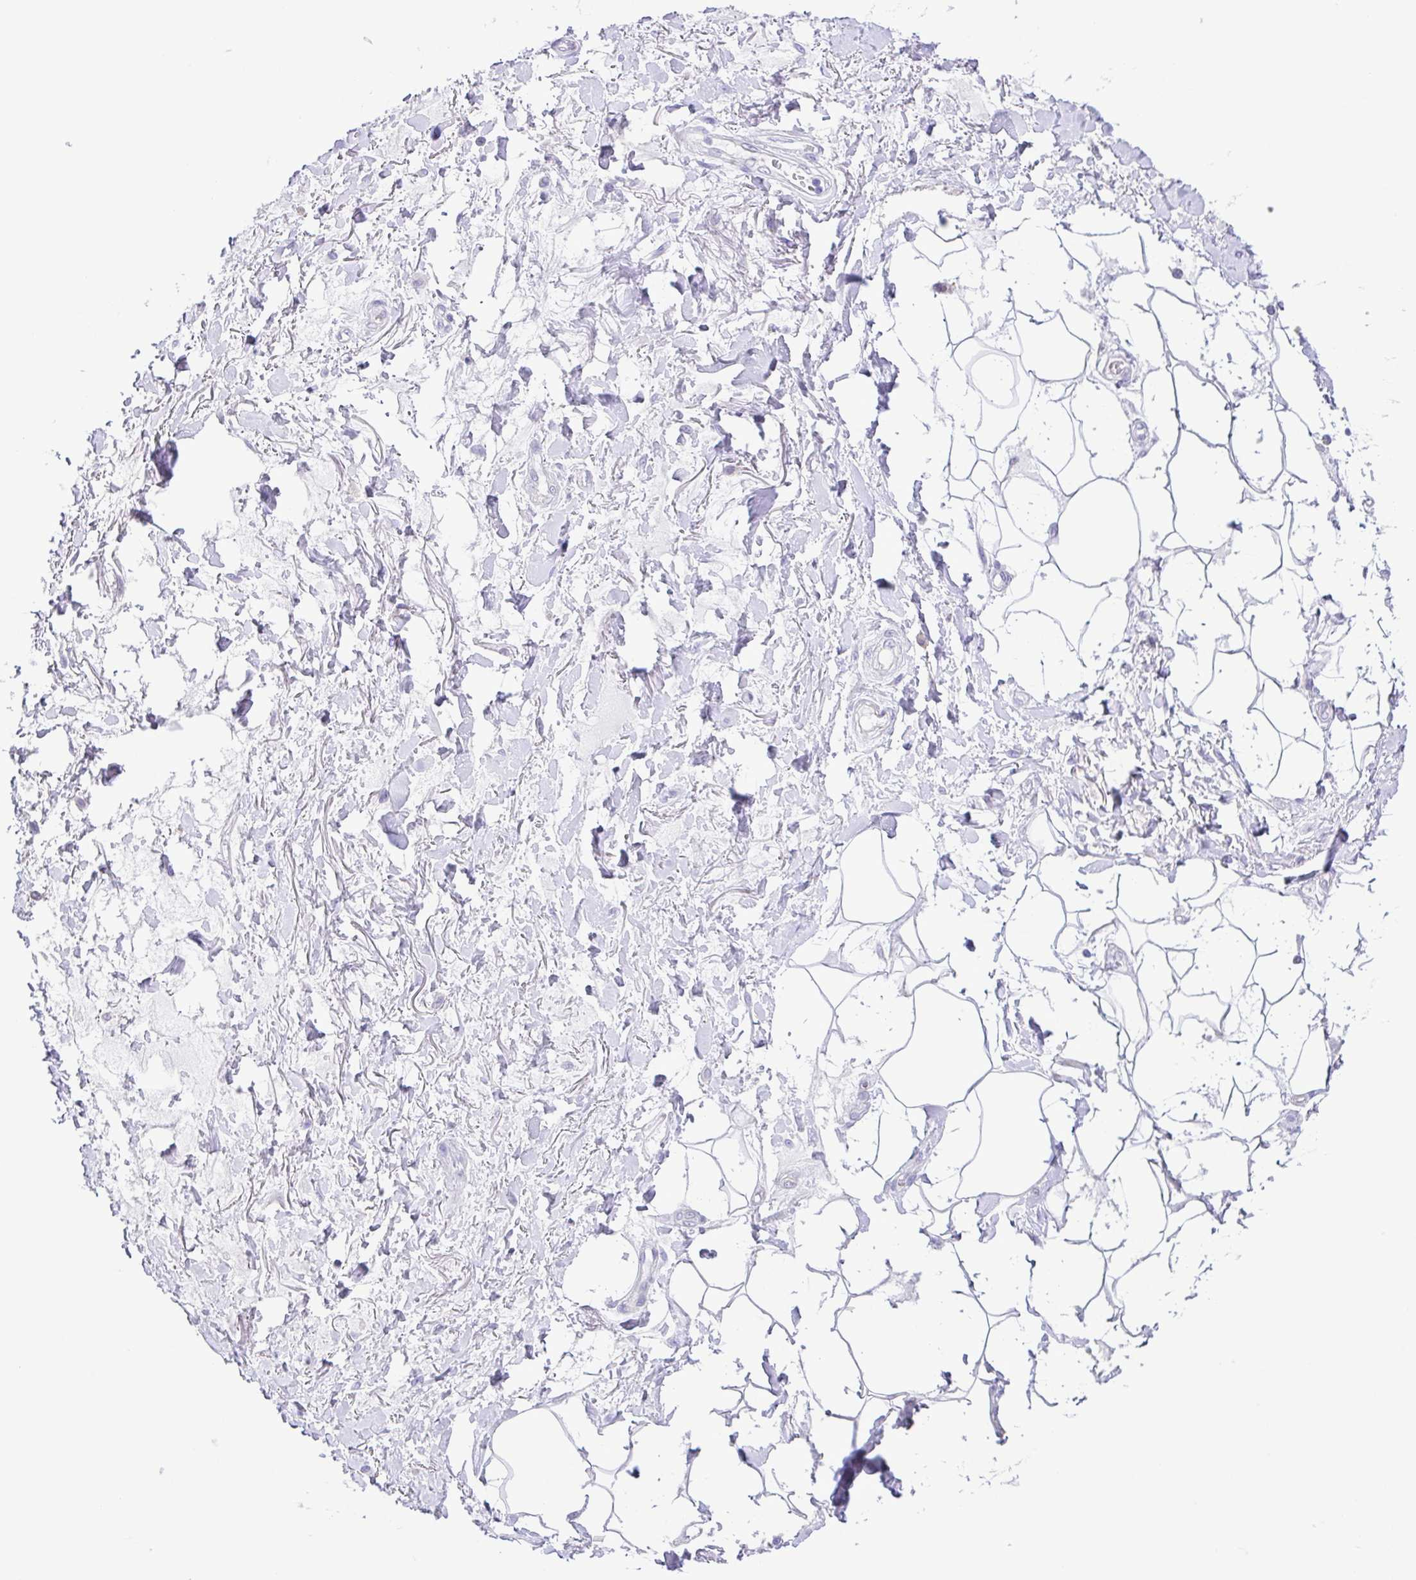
{"staining": {"intensity": "negative", "quantity": "none", "location": "none"}, "tissue": "adipose tissue", "cell_type": "Adipocytes", "image_type": "normal", "snomed": [{"axis": "morphology", "description": "Normal tissue, NOS"}, {"axis": "topography", "description": "Vagina"}, {"axis": "topography", "description": "Peripheral nerve tissue"}], "caption": "An immunohistochemistry image of unremarkable adipose tissue is shown. There is no staining in adipocytes of adipose tissue.", "gene": "GPR17", "patient": {"sex": "female", "age": 71}}